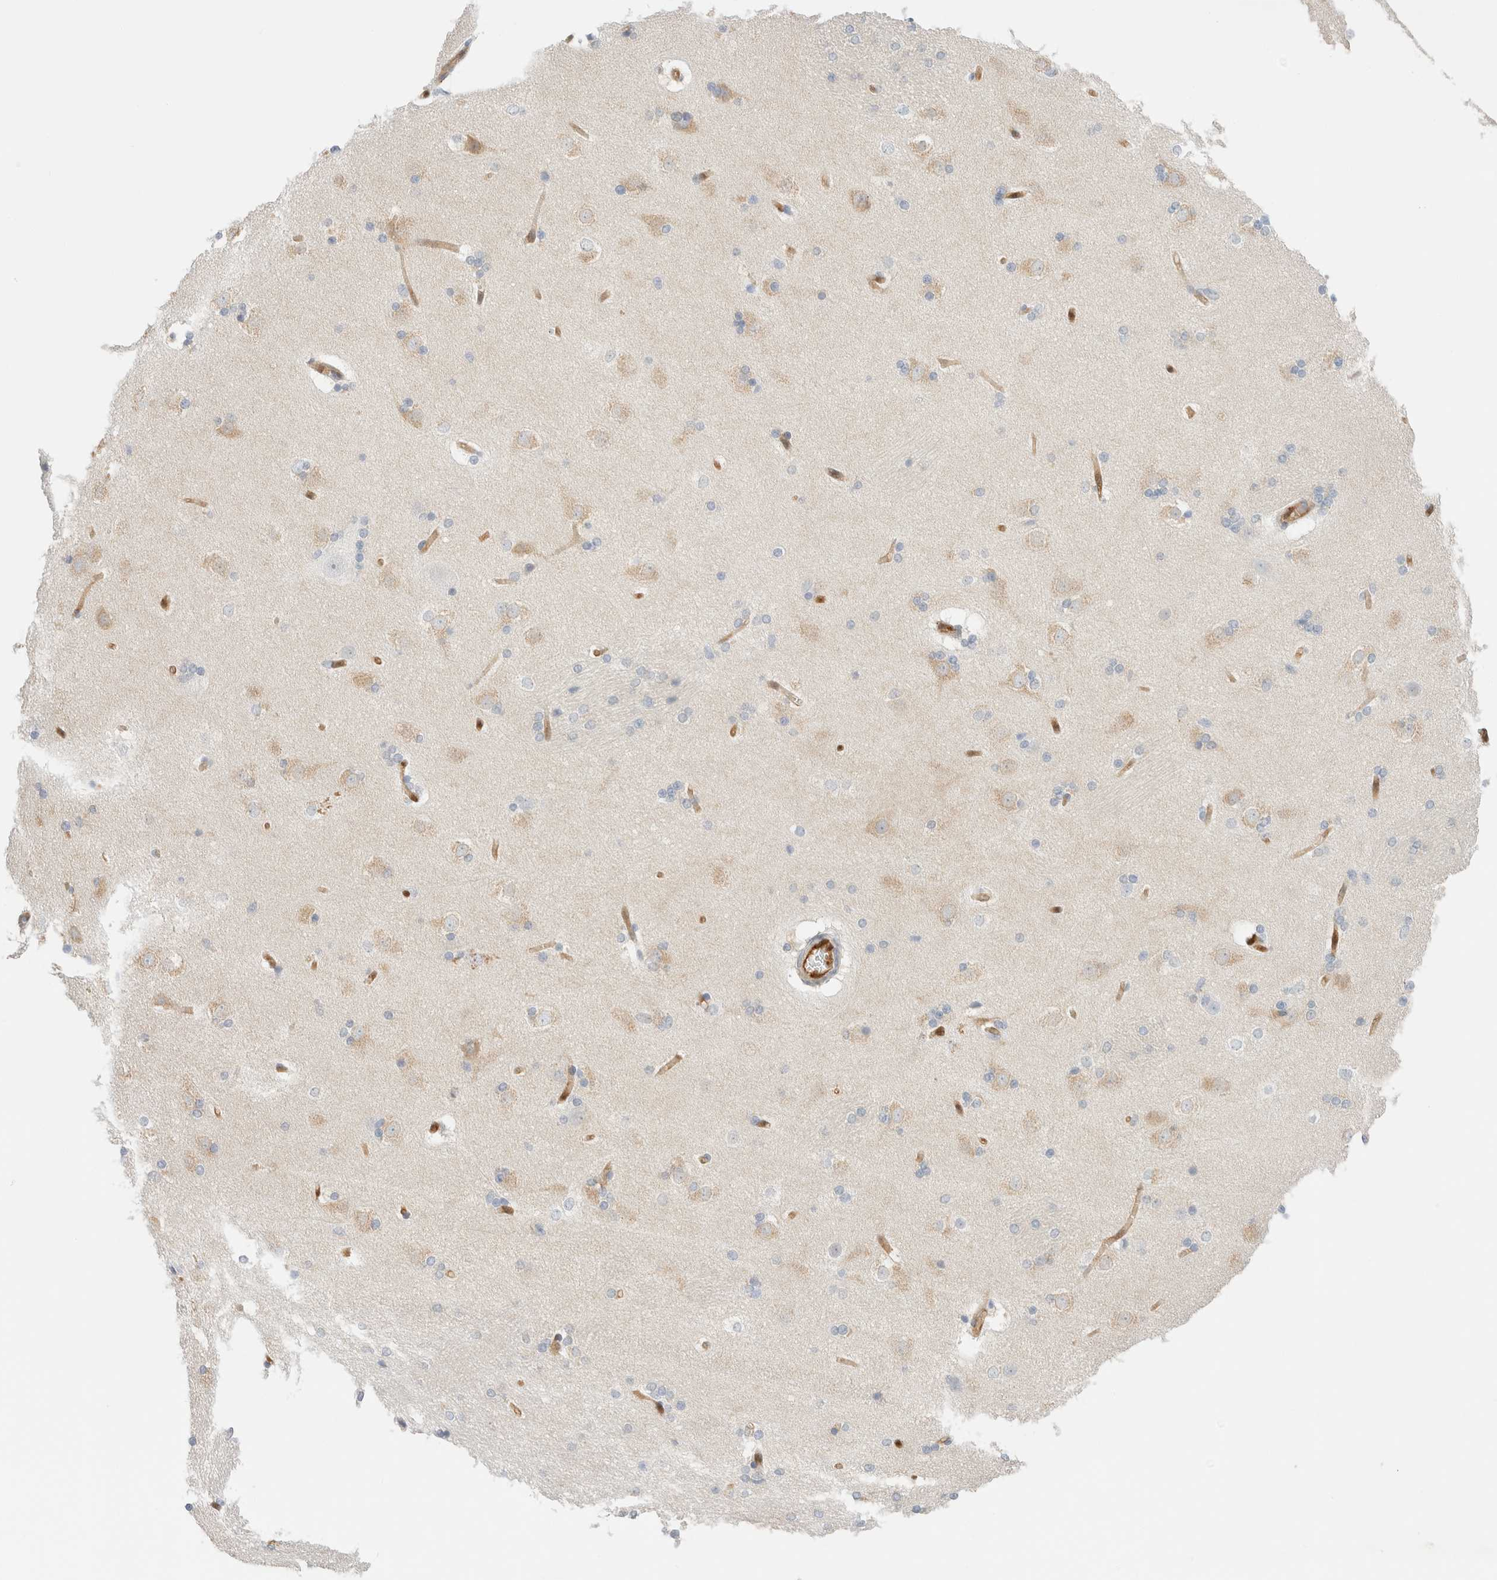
{"staining": {"intensity": "negative", "quantity": "none", "location": "none"}, "tissue": "caudate", "cell_type": "Glial cells", "image_type": "normal", "snomed": [{"axis": "morphology", "description": "Normal tissue, NOS"}, {"axis": "topography", "description": "Lateral ventricle wall"}], "caption": "Immunohistochemistry (IHC) of unremarkable caudate demonstrates no positivity in glial cells.", "gene": "LMCD1", "patient": {"sex": "female", "age": 19}}